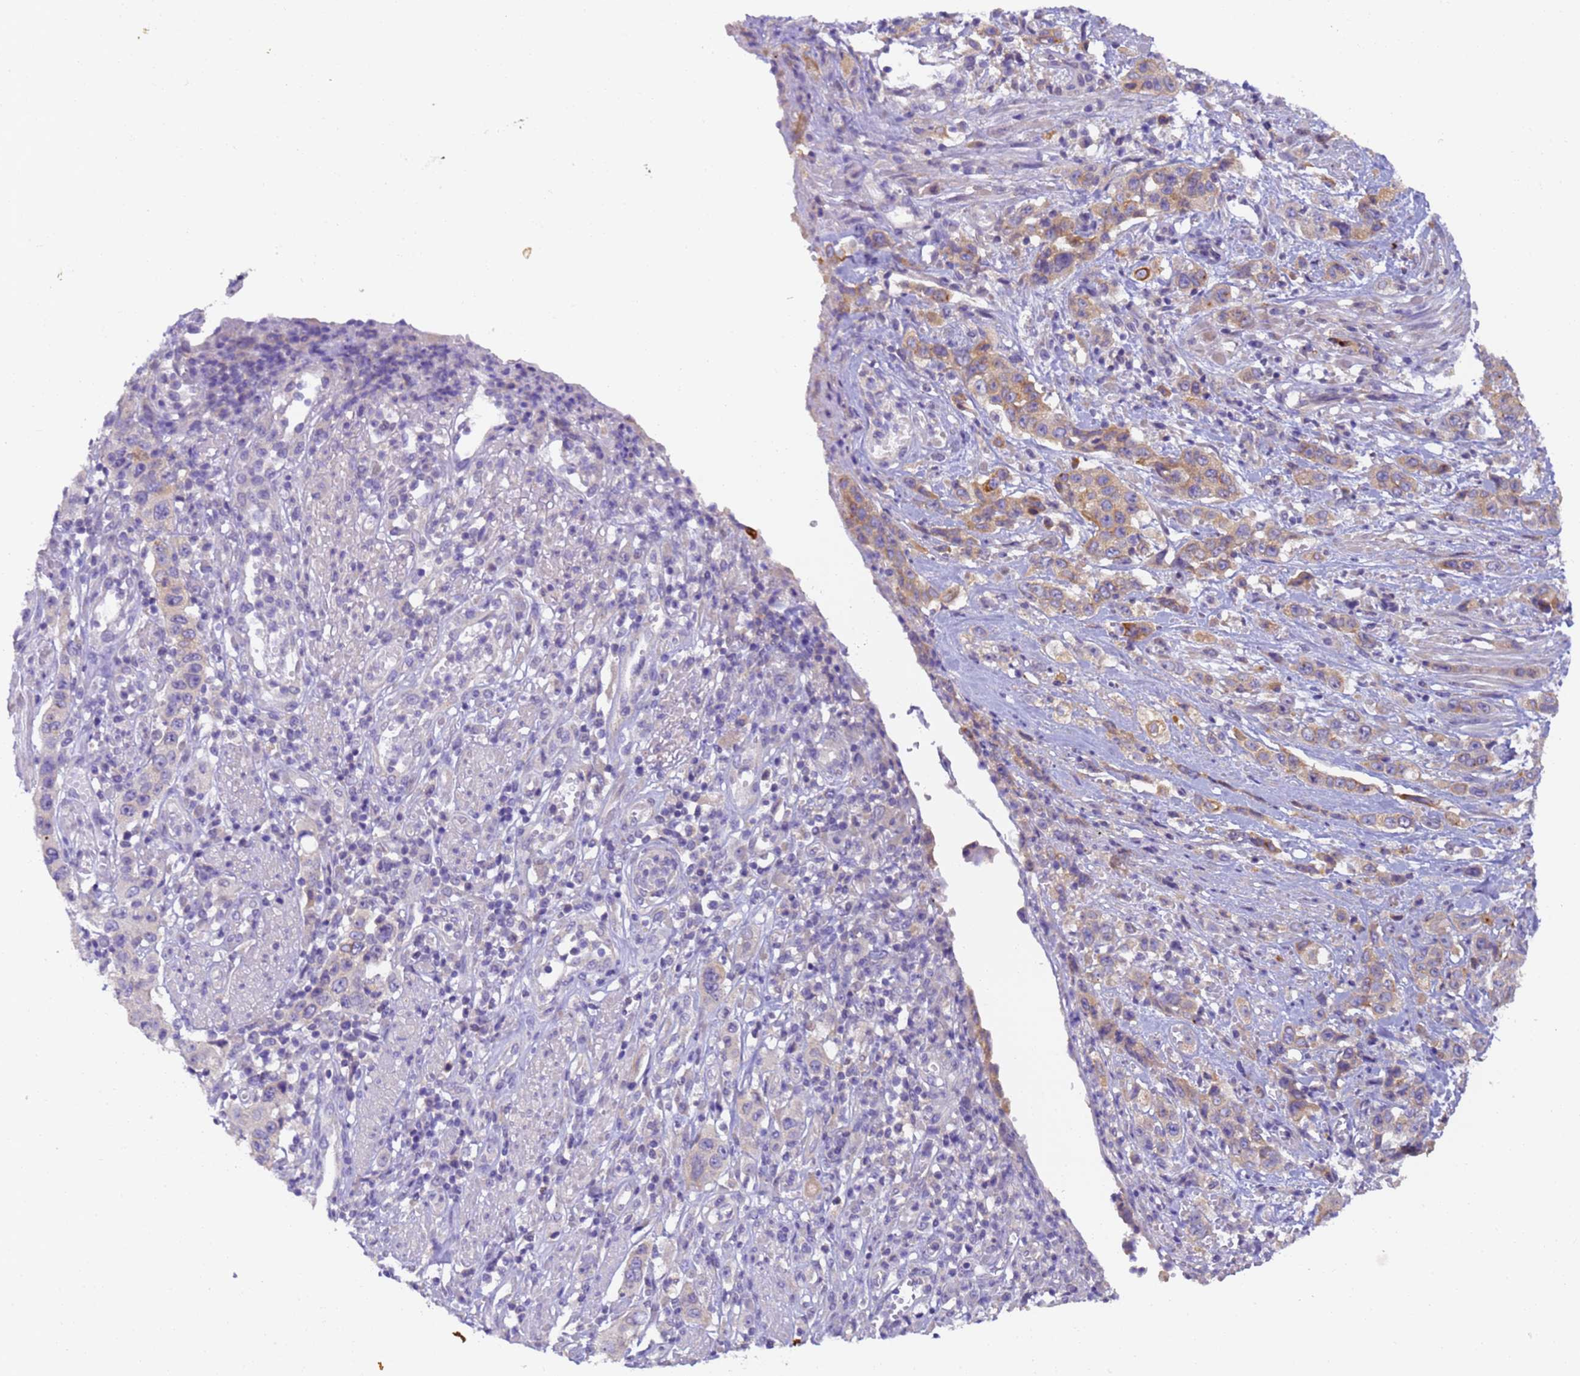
{"staining": {"intensity": "weak", "quantity": ">75%", "location": "cytoplasmic/membranous"}, "tissue": "stomach cancer", "cell_type": "Tumor cells", "image_type": "cancer", "snomed": [{"axis": "morphology", "description": "Adenocarcinoma, NOS"}, {"axis": "topography", "description": "Stomach, upper"}], "caption": "Immunohistochemistry staining of stomach adenocarcinoma, which displays low levels of weak cytoplasmic/membranous expression in approximately >75% of tumor cells indicating weak cytoplasmic/membranous protein expression. The staining was performed using DAB (brown) for protein detection and nuclei were counterstained in hematoxylin (blue).", "gene": "TIGAR", "patient": {"sex": "male", "age": 62}}